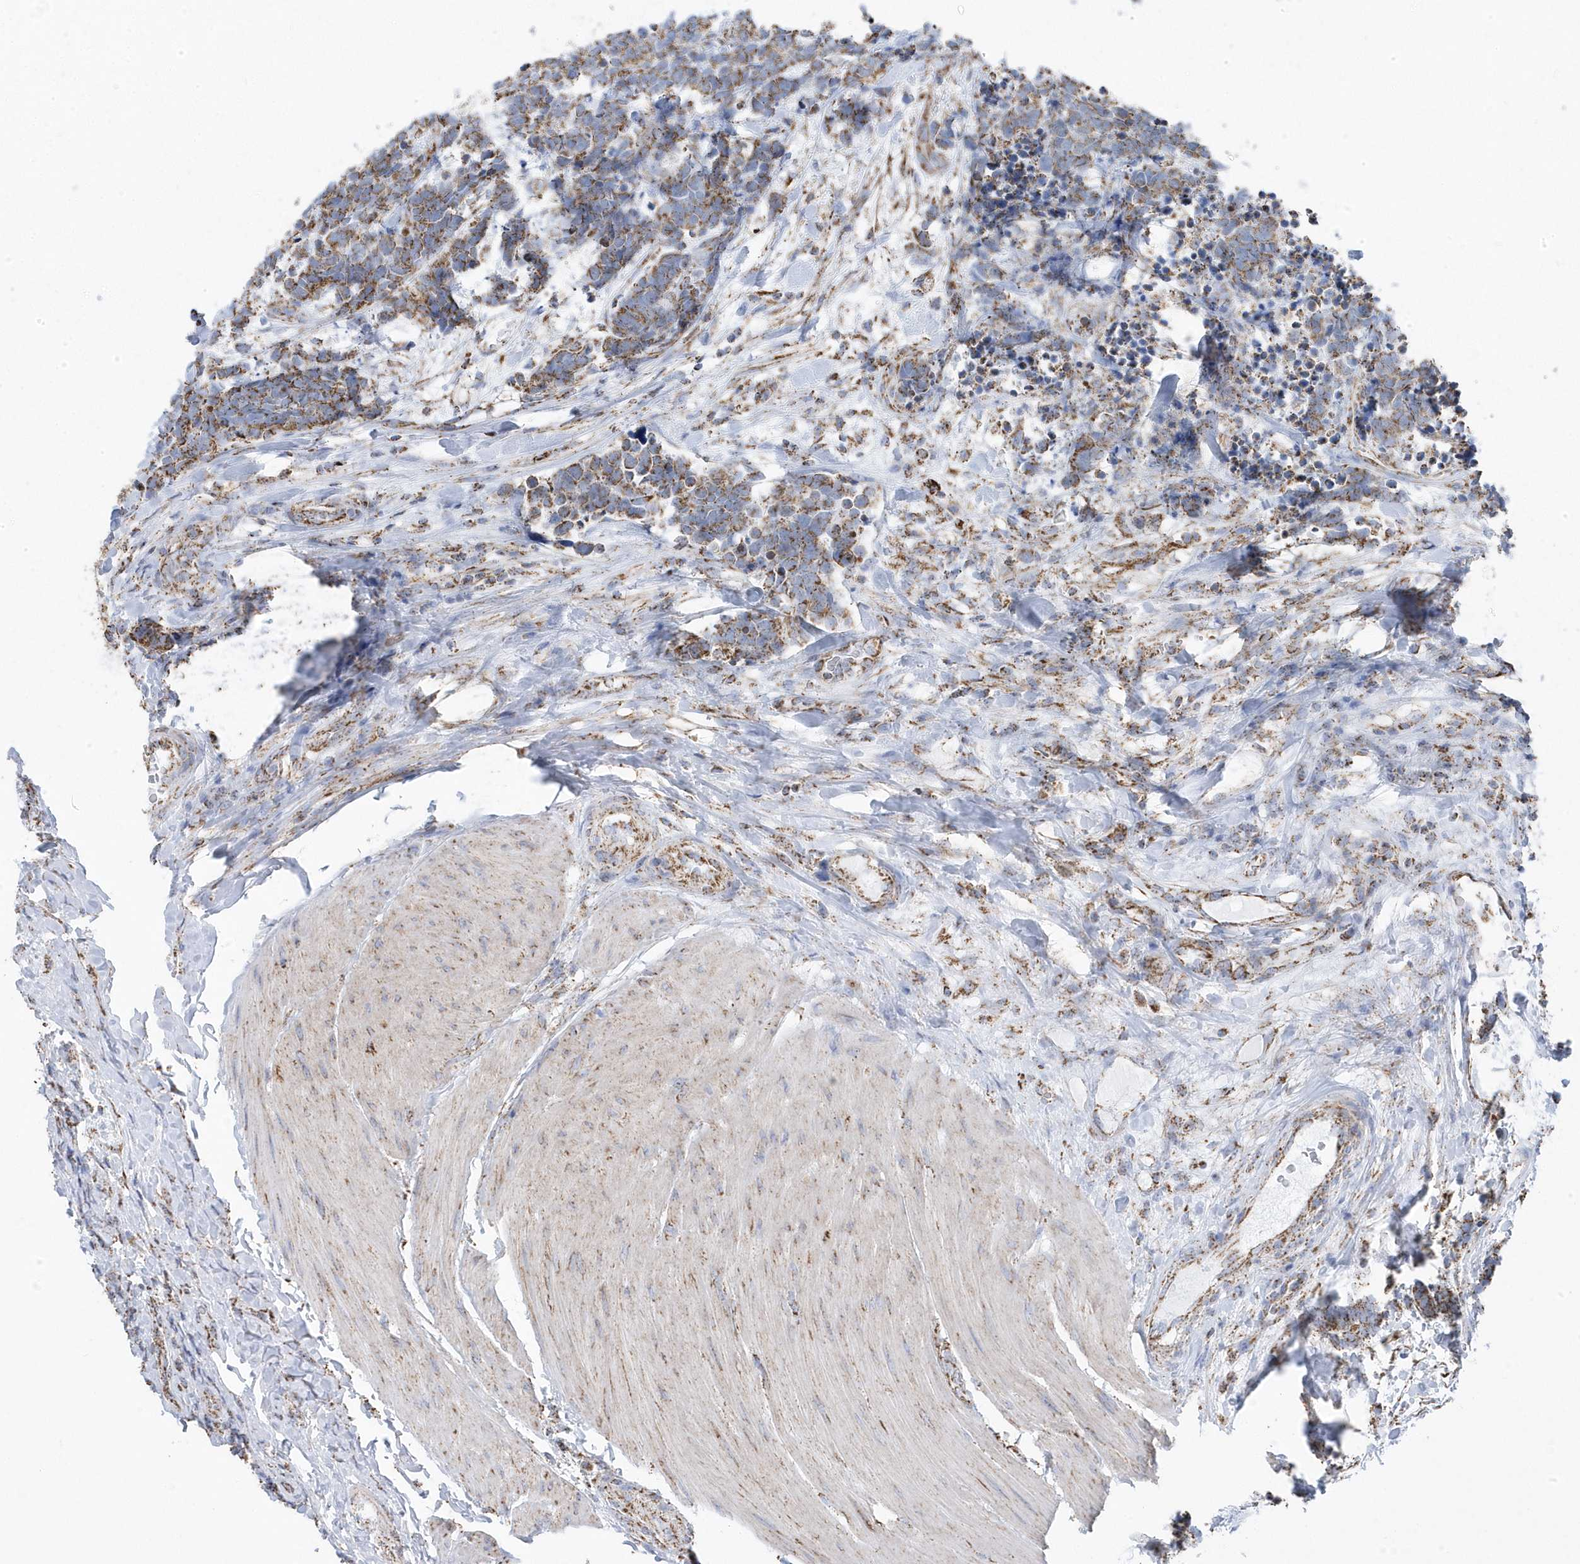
{"staining": {"intensity": "moderate", "quantity": ">75%", "location": "cytoplasmic/membranous"}, "tissue": "carcinoid", "cell_type": "Tumor cells", "image_type": "cancer", "snomed": [{"axis": "morphology", "description": "Carcinoma, NOS"}, {"axis": "morphology", "description": "Carcinoid, malignant, NOS"}, {"axis": "topography", "description": "Urinary bladder"}], "caption": "Carcinoid (malignant) stained with IHC shows moderate cytoplasmic/membranous staining in about >75% of tumor cells.", "gene": "GTPBP8", "patient": {"sex": "male", "age": 57}}